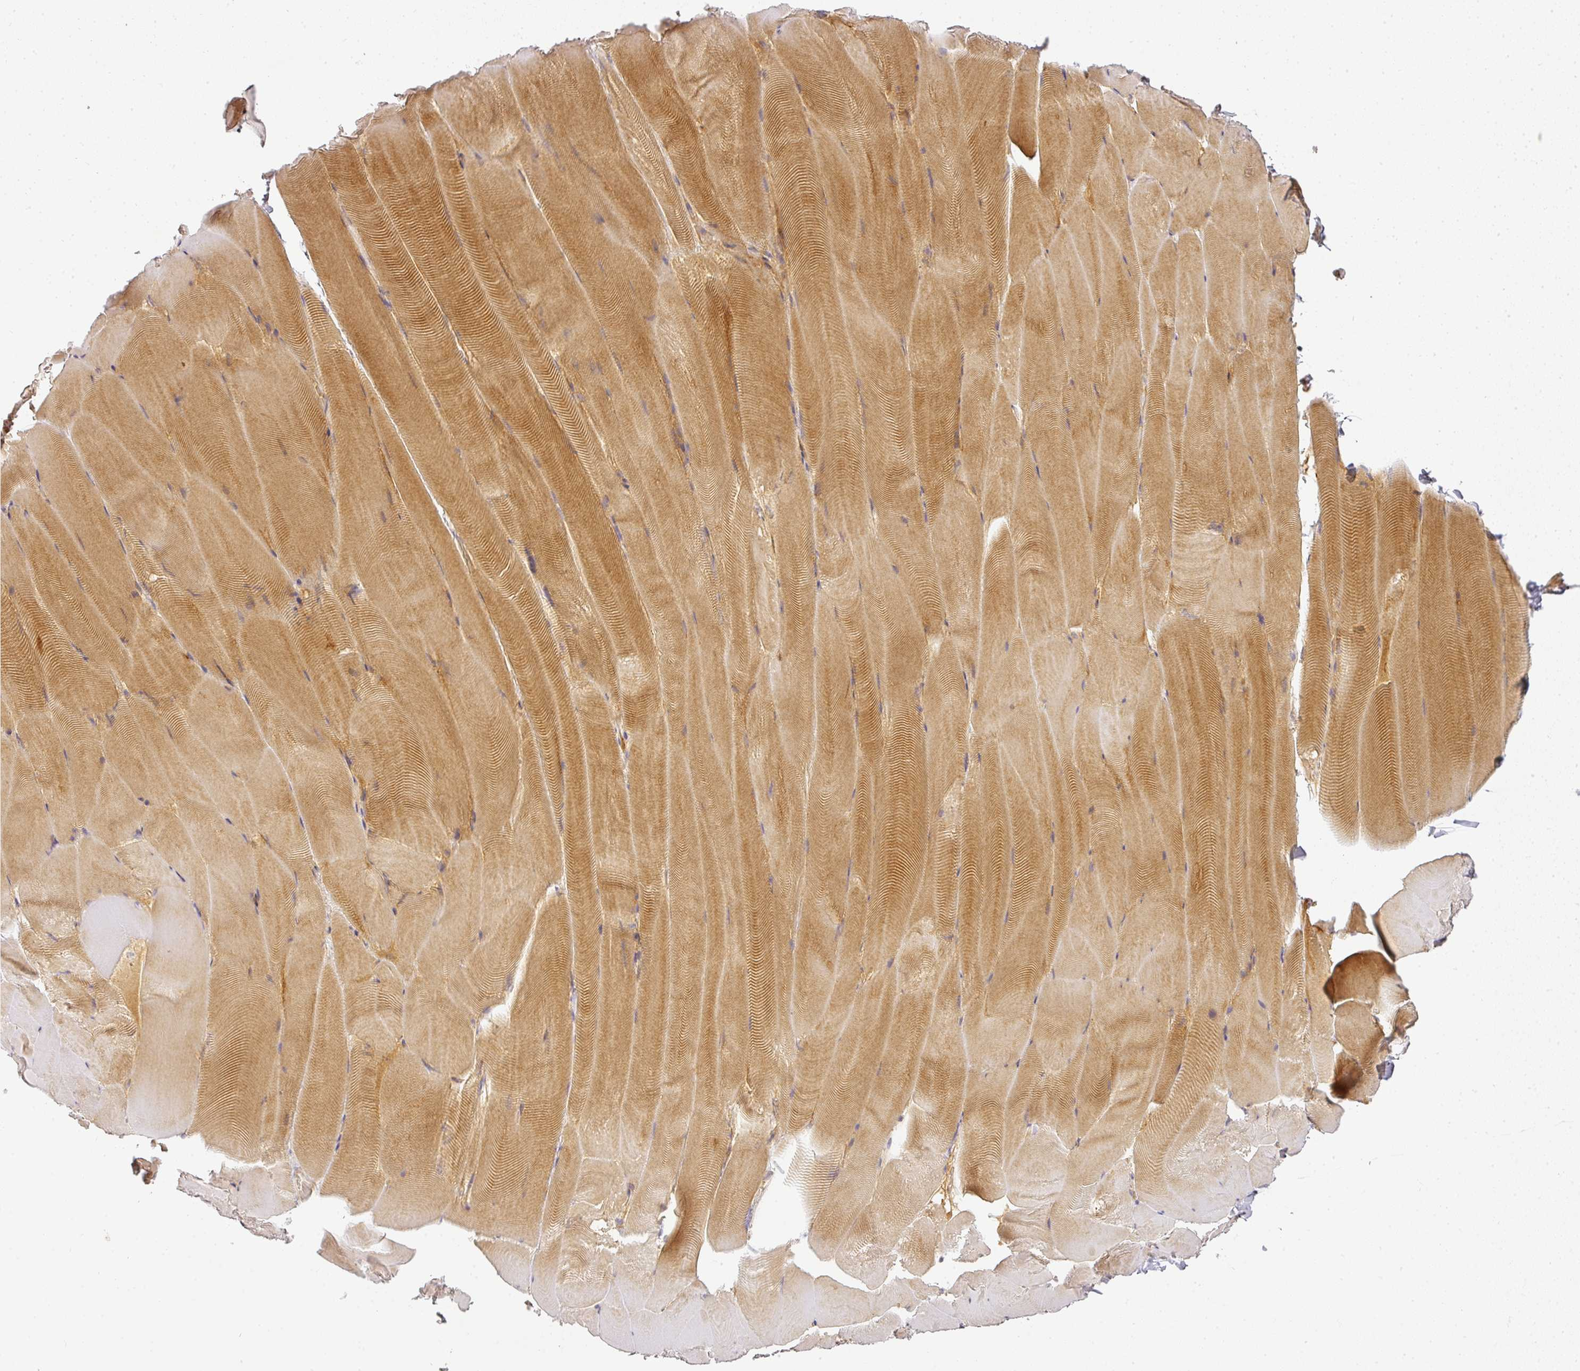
{"staining": {"intensity": "moderate", "quantity": "25%-75%", "location": "cytoplasmic/membranous"}, "tissue": "skeletal muscle", "cell_type": "Myocytes", "image_type": "normal", "snomed": [{"axis": "morphology", "description": "Normal tissue, NOS"}, {"axis": "topography", "description": "Skeletal muscle"}], "caption": "Myocytes display medium levels of moderate cytoplasmic/membranous expression in about 25%-75% of cells in normal skeletal muscle.", "gene": "TCL1B", "patient": {"sex": "female", "age": 64}}